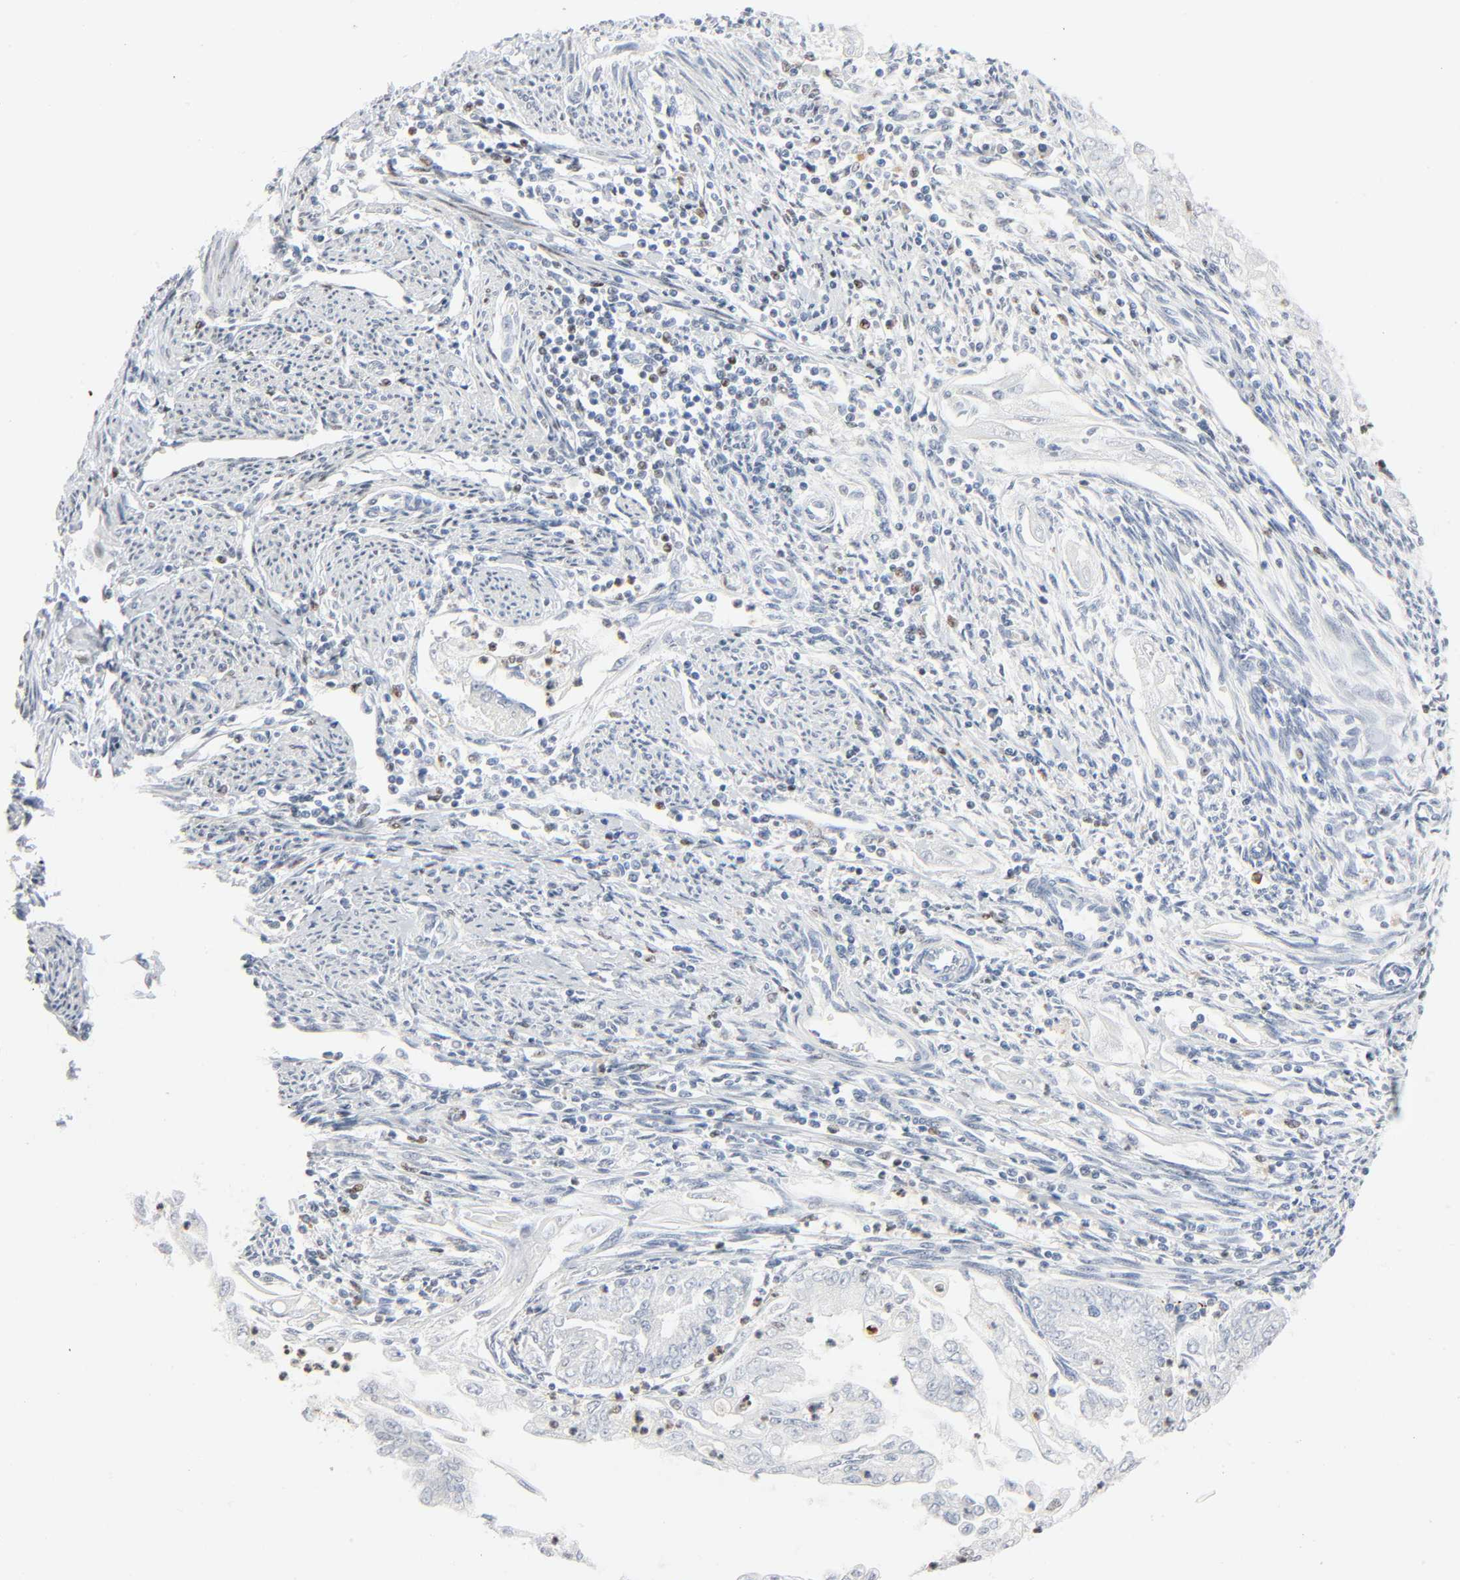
{"staining": {"intensity": "negative", "quantity": "none", "location": "none"}, "tissue": "endometrial cancer", "cell_type": "Tumor cells", "image_type": "cancer", "snomed": [{"axis": "morphology", "description": "Neoplasm, malignant, NOS"}, {"axis": "topography", "description": "Endometrium"}], "caption": "Immunohistochemical staining of human malignant neoplasm (endometrial) displays no significant expression in tumor cells. (Immunohistochemistry, brightfield microscopy, high magnification).", "gene": "CREBBP", "patient": {"sex": "female", "age": 74}}